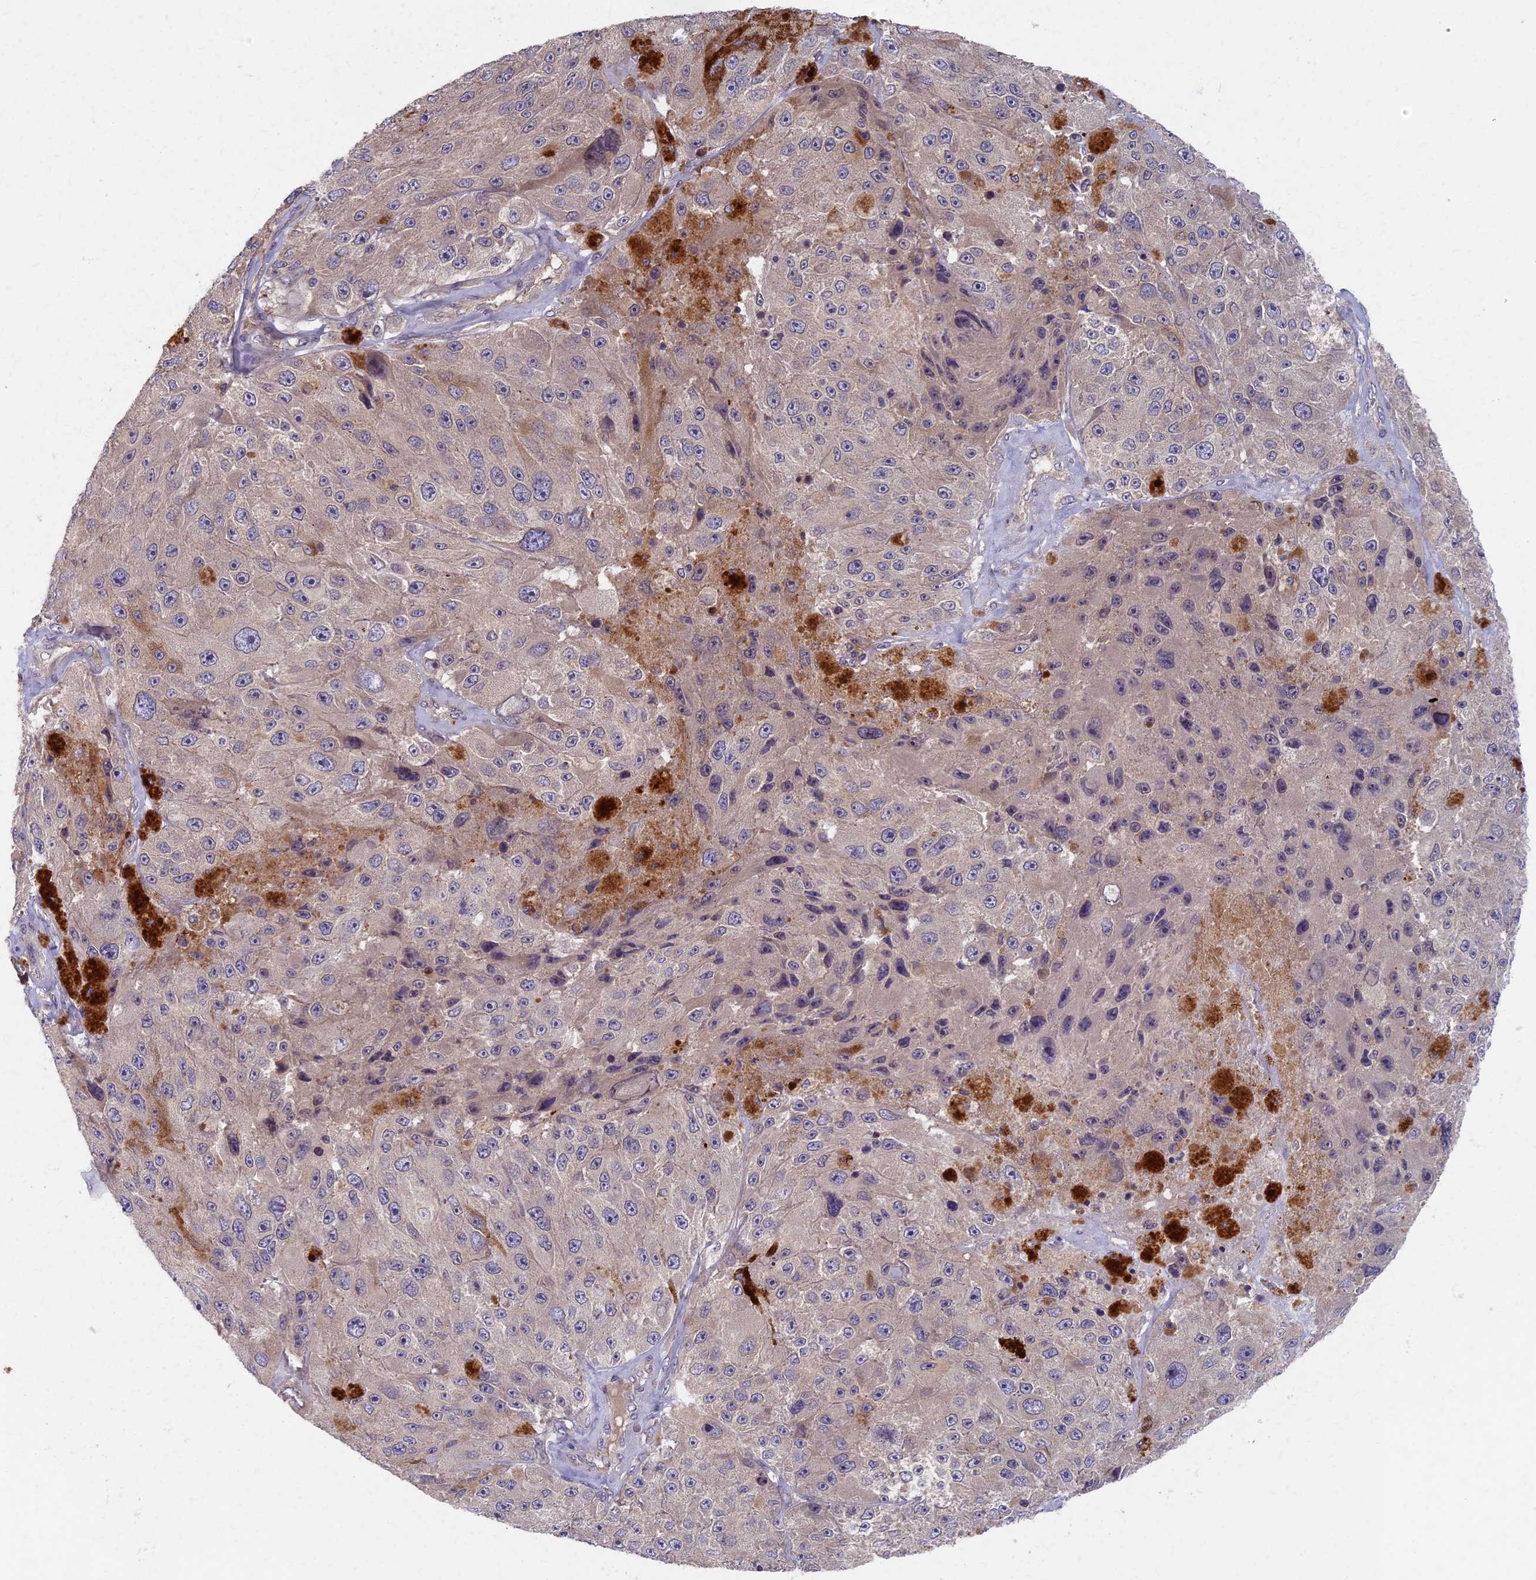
{"staining": {"intensity": "negative", "quantity": "none", "location": "none"}, "tissue": "melanoma", "cell_type": "Tumor cells", "image_type": "cancer", "snomed": [{"axis": "morphology", "description": "Malignant melanoma, Metastatic site"}, {"axis": "topography", "description": "Lymph node"}], "caption": "The micrograph demonstrates no staining of tumor cells in malignant melanoma (metastatic site).", "gene": "AP4E1", "patient": {"sex": "male", "age": 62}}